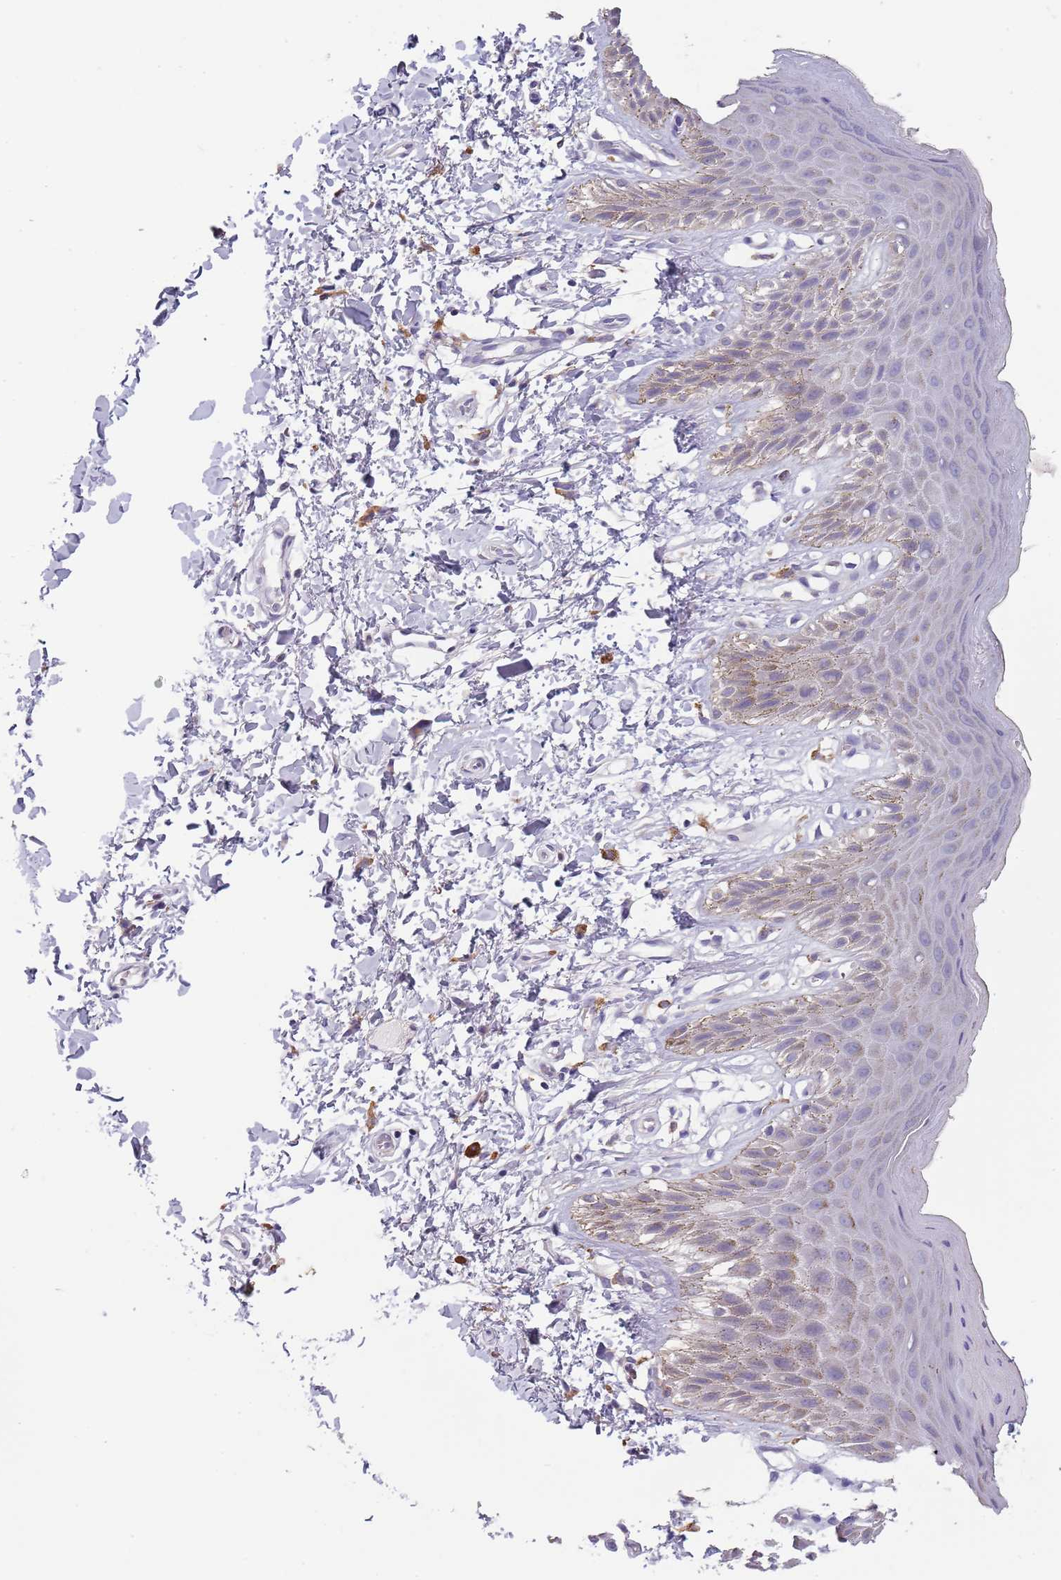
{"staining": {"intensity": "weak", "quantity": "<25%", "location": "cytoplasmic/membranous"}, "tissue": "skin", "cell_type": "Epidermal cells", "image_type": "normal", "snomed": [{"axis": "morphology", "description": "Normal tissue, NOS"}, {"axis": "topography", "description": "Anal"}], "caption": "Micrograph shows no protein staining in epidermal cells of normal skin.", "gene": "MAN1C1", "patient": {"sex": "male", "age": 44}}